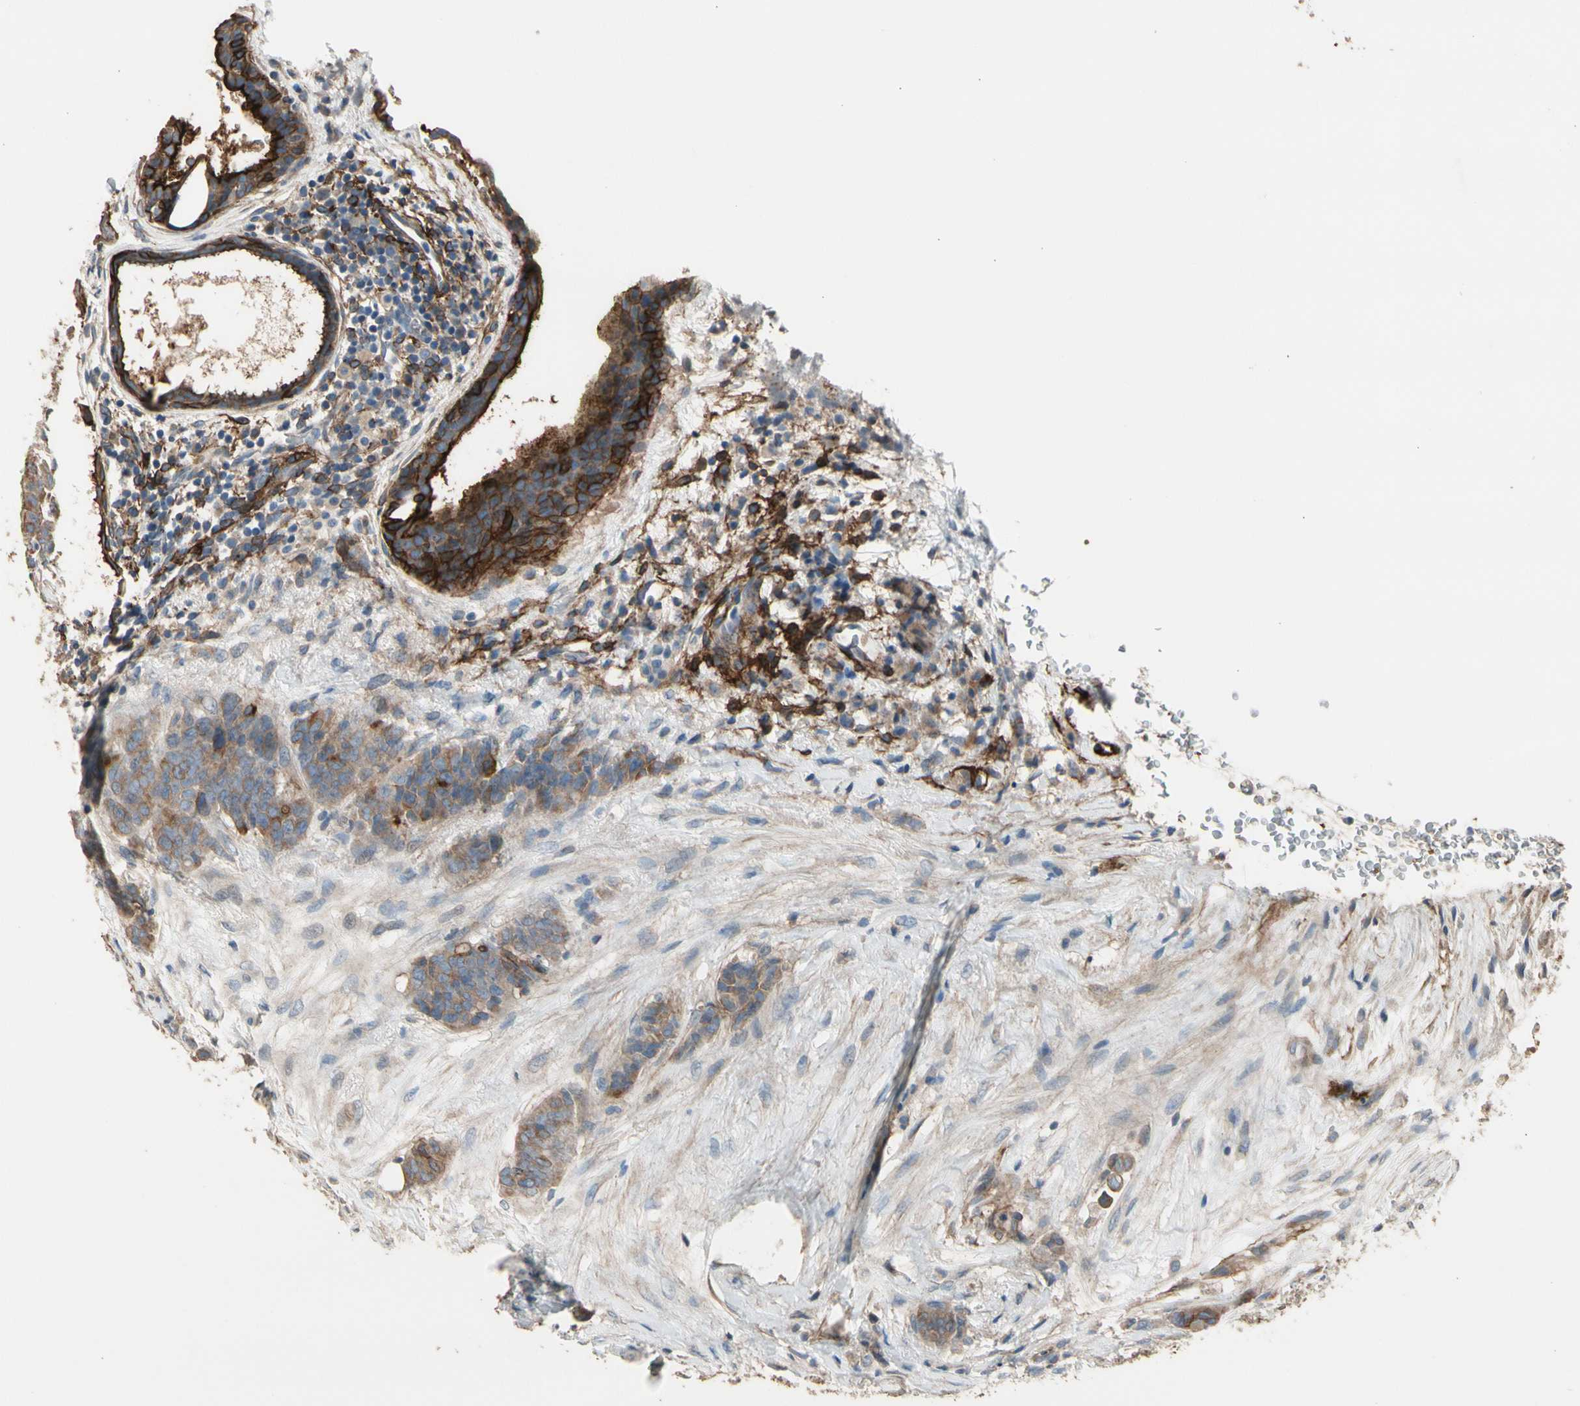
{"staining": {"intensity": "moderate", "quantity": ">75%", "location": "cytoplasmic/membranous"}, "tissue": "breast cancer", "cell_type": "Tumor cells", "image_type": "cancer", "snomed": [{"axis": "morphology", "description": "Duct carcinoma"}, {"axis": "topography", "description": "Breast"}], "caption": "Moderate cytoplasmic/membranous protein positivity is seen in about >75% of tumor cells in breast cancer.", "gene": "SUSD2", "patient": {"sex": "female", "age": 40}}